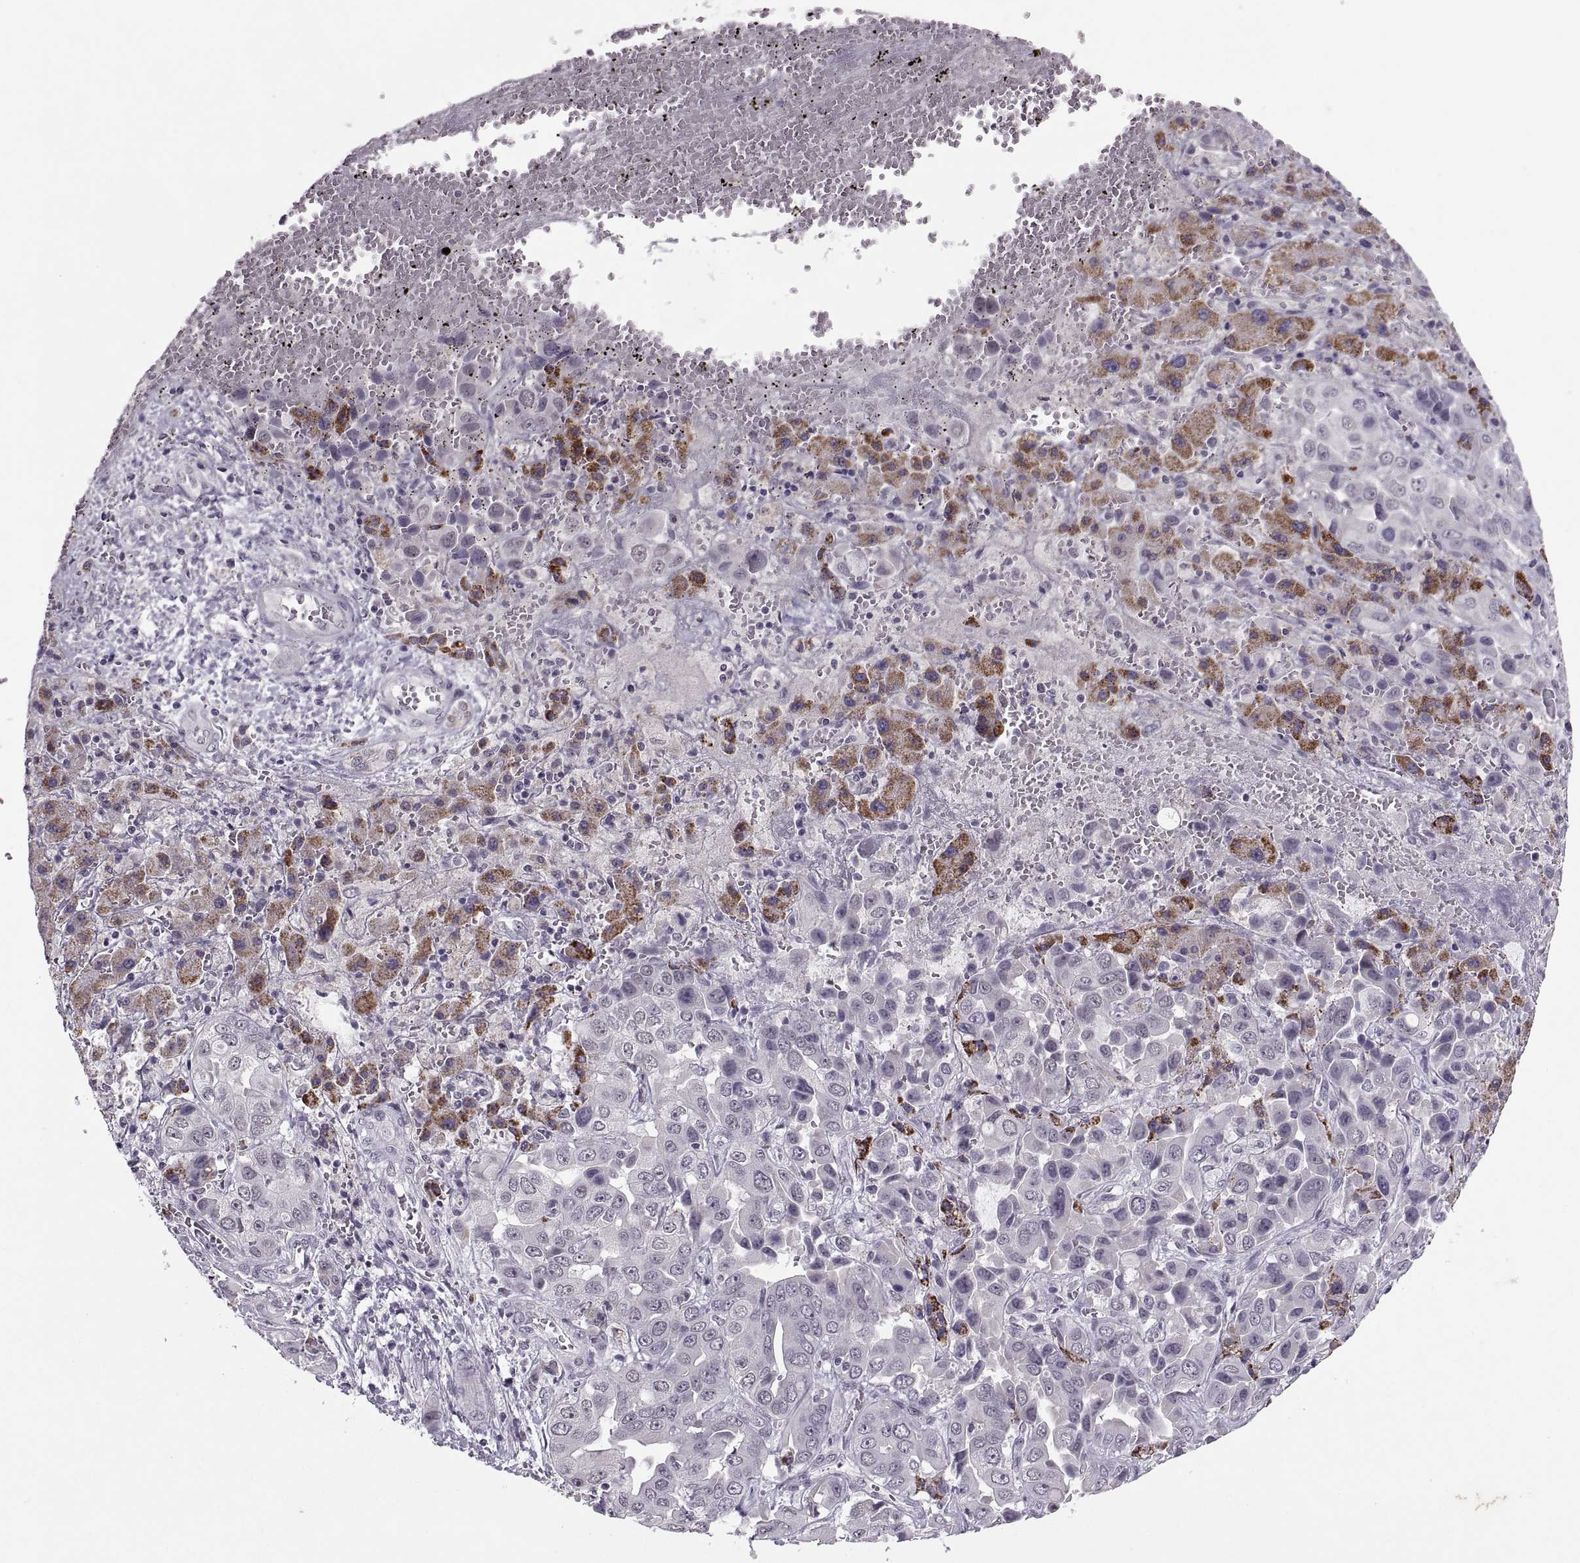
{"staining": {"intensity": "strong", "quantity": "<25%", "location": "cytoplasmic/membranous"}, "tissue": "liver cancer", "cell_type": "Tumor cells", "image_type": "cancer", "snomed": [{"axis": "morphology", "description": "Cholangiocarcinoma"}, {"axis": "topography", "description": "Liver"}], "caption": "This is a histology image of immunohistochemistry (IHC) staining of liver cancer (cholangiocarcinoma), which shows strong staining in the cytoplasmic/membranous of tumor cells.", "gene": "OTP", "patient": {"sex": "female", "age": 52}}